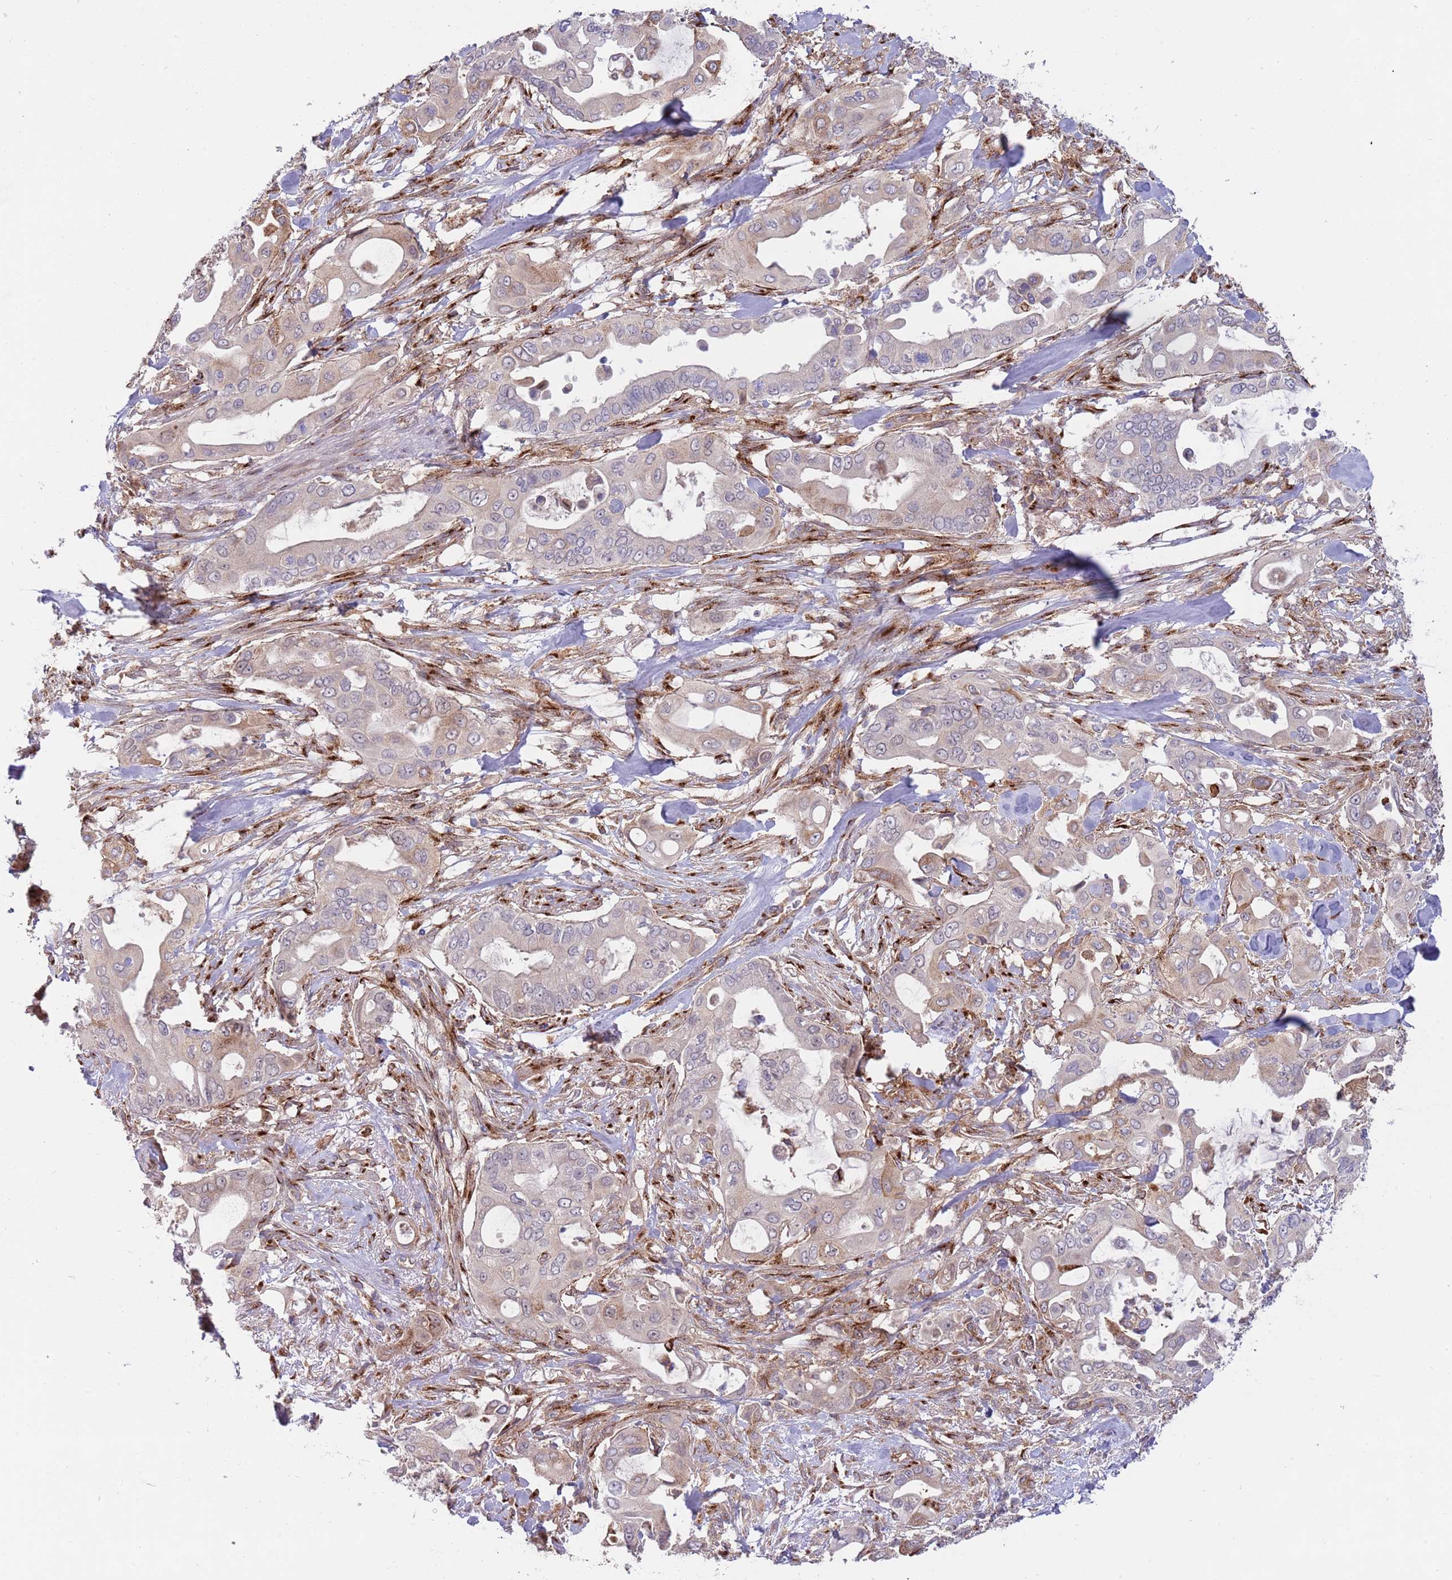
{"staining": {"intensity": "weak", "quantity": "<25%", "location": "cytoplasmic/membranous"}, "tissue": "pancreatic cancer", "cell_type": "Tumor cells", "image_type": "cancer", "snomed": [{"axis": "morphology", "description": "Adenocarcinoma, NOS"}, {"axis": "topography", "description": "Pancreas"}], "caption": "DAB immunohistochemical staining of pancreatic cancer exhibits no significant positivity in tumor cells.", "gene": "BTBD7", "patient": {"sex": "male", "age": 57}}